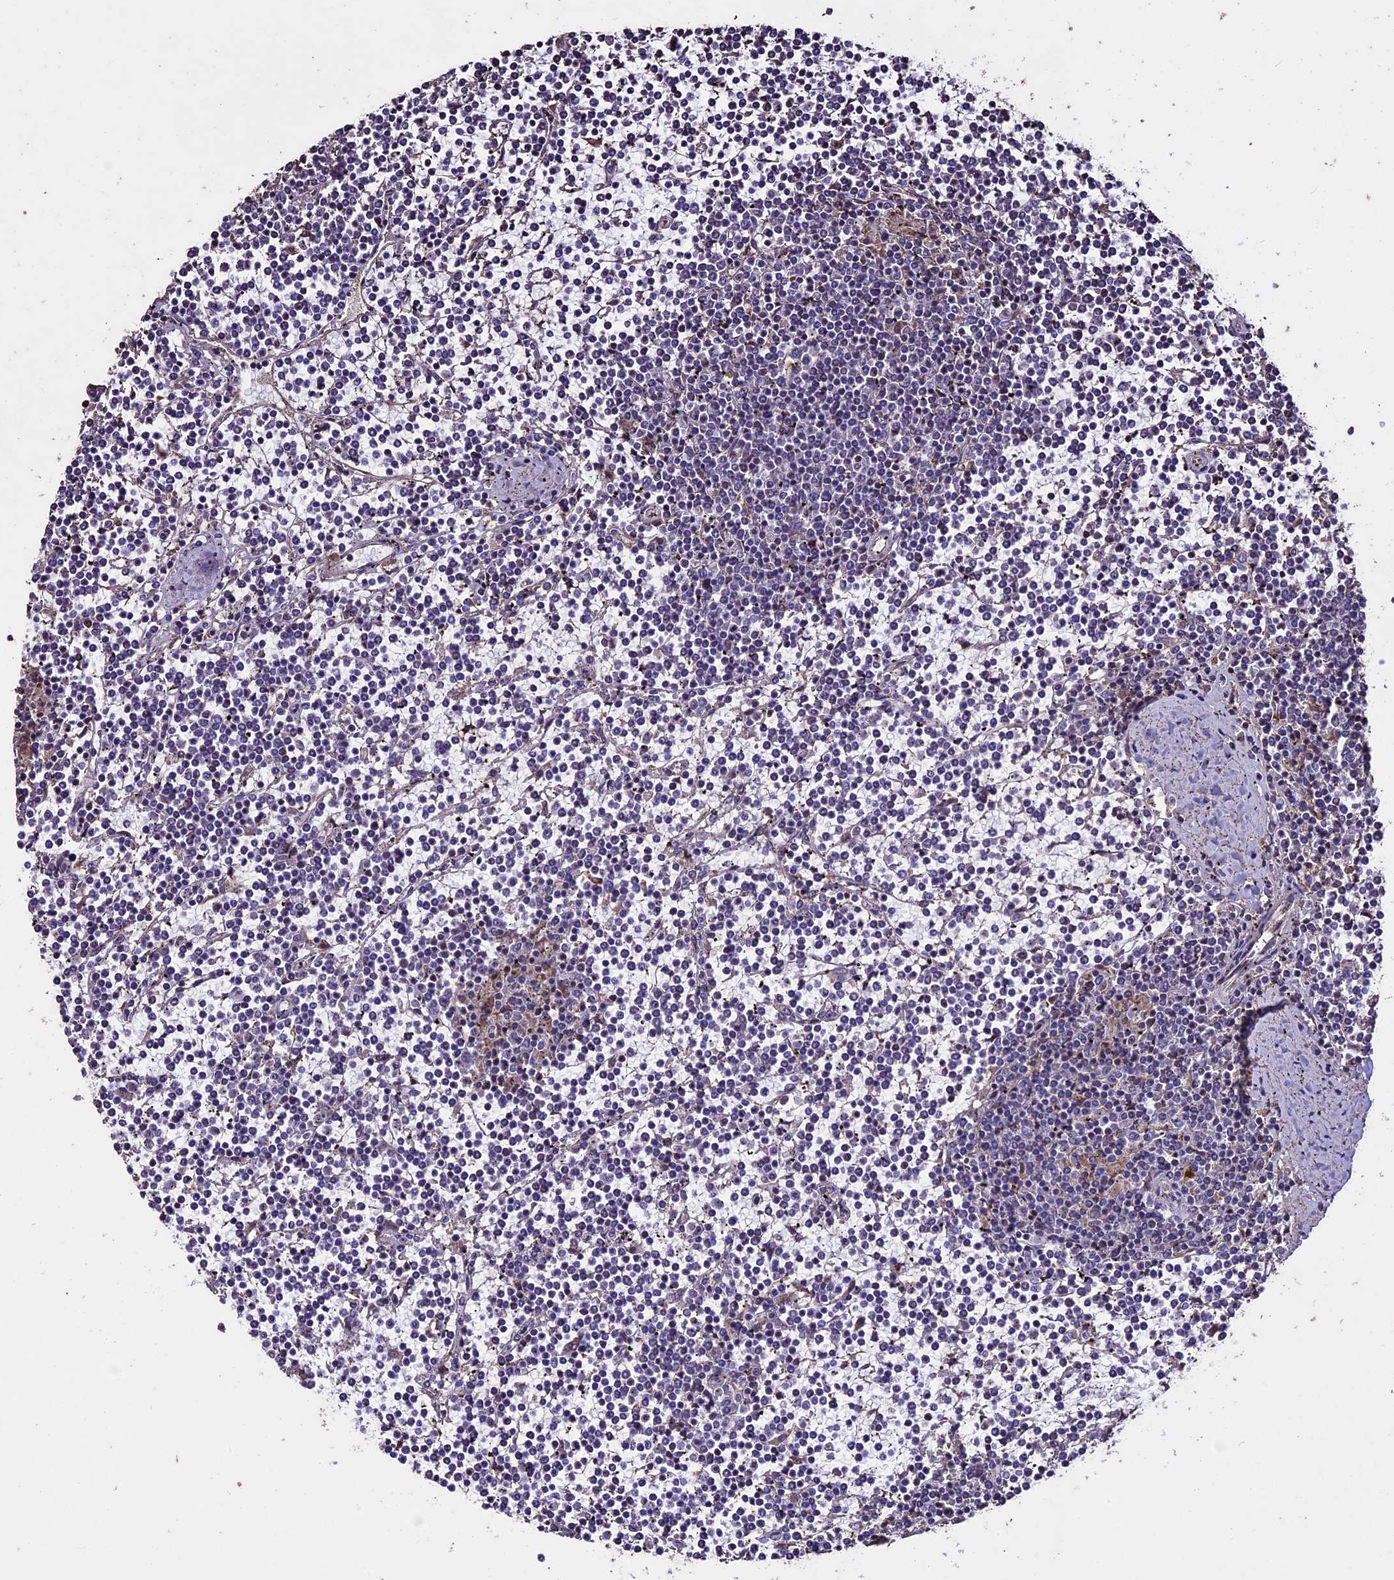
{"staining": {"intensity": "negative", "quantity": "none", "location": "none"}, "tissue": "lymphoma", "cell_type": "Tumor cells", "image_type": "cancer", "snomed": [{"axis": "morphology", "description": "Malignant lymphoma, non-Hodgkin's type, Low grade"}, {"axis": "topography", "description": "Spleen"}], "caption": "Tumor cells are negative for brown protein staining in malignant lymphoma, non-Hodgkin's type (low-grade).", "gene": "USB1", "patient": {"sex": "female", "age": 19}}